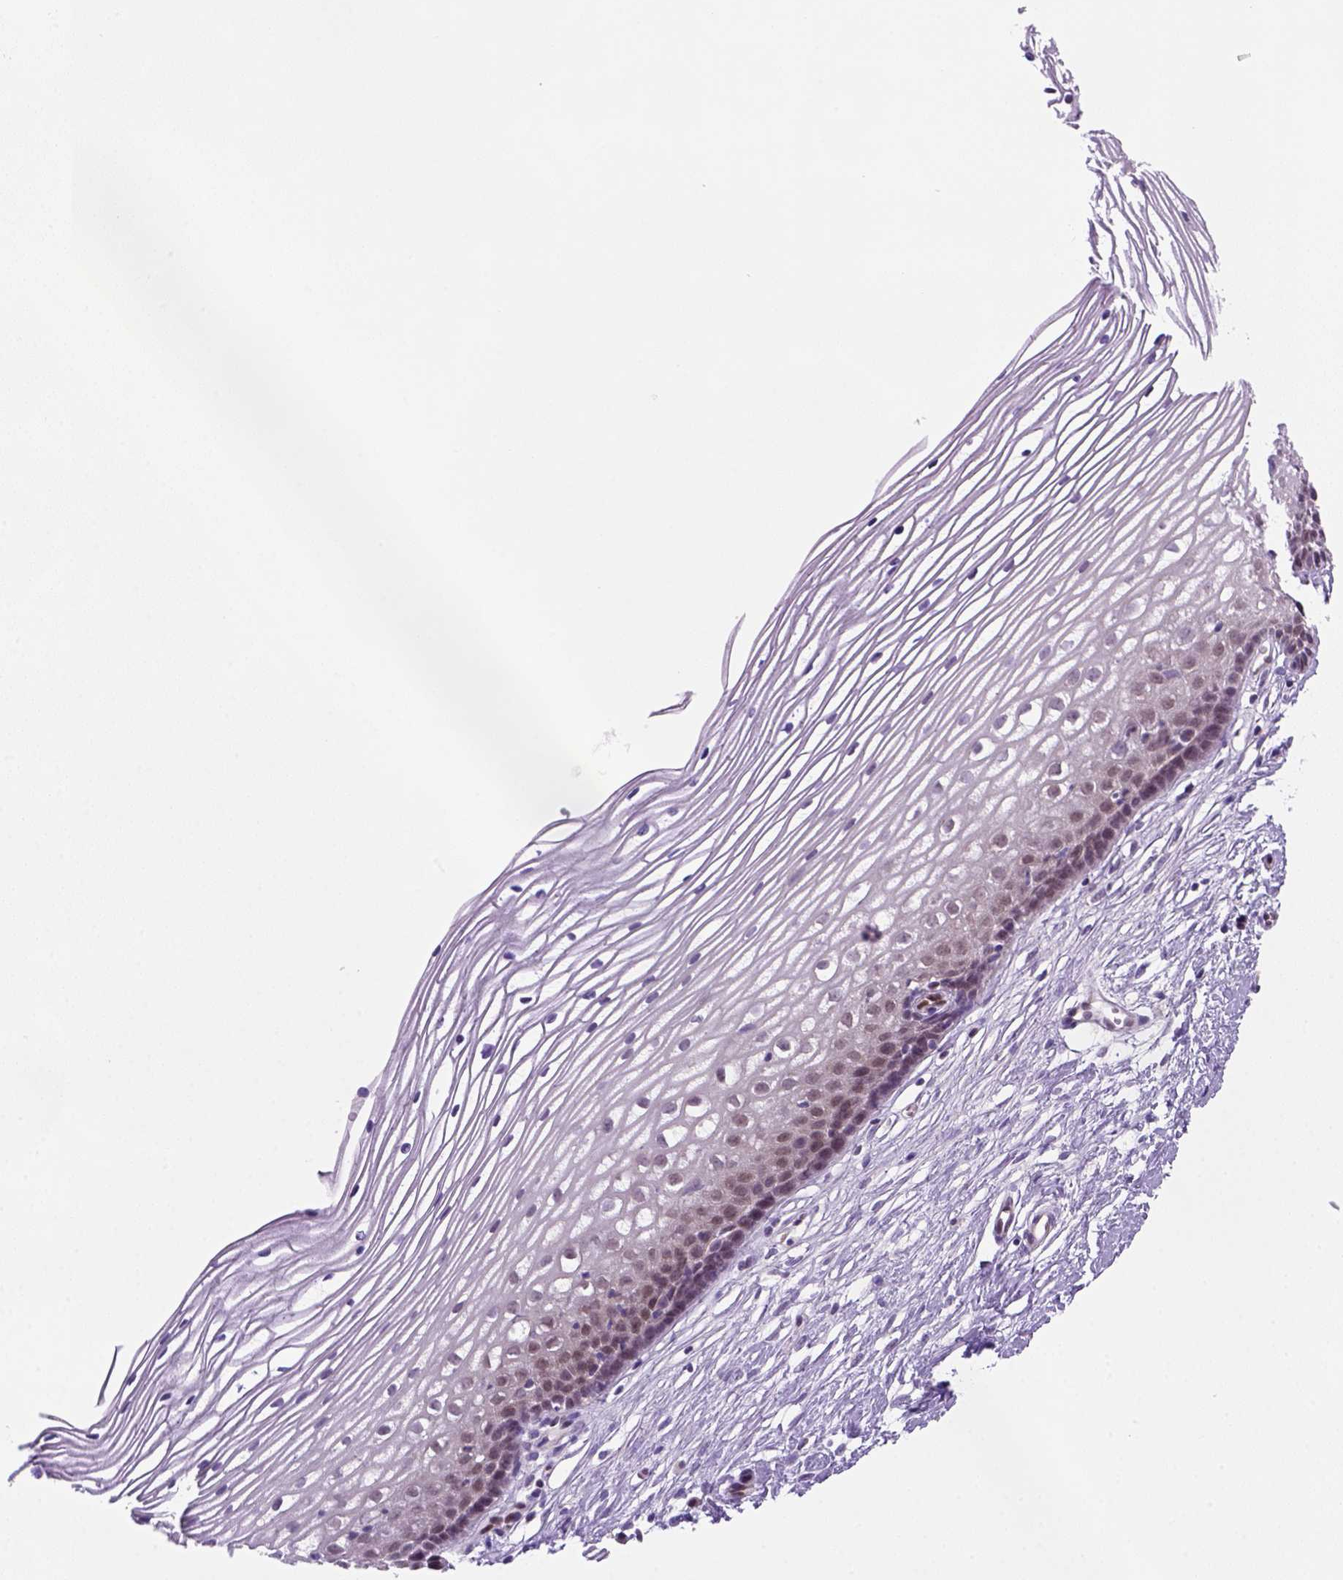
{"staining": {"intensity": "negative", "quantity": "none", "location": "none"}, "tissue": "cervix", "cell_type": "Glandular cells", "image_type": "normal", "snomed": [{"axis": "morphology", "description": "Normal tissue, NOS"}, {"axis": "topography", "description": "Cervix"}], "caption": "DAB immunohistochemical staining of normal human cervix reveals no significant expression in glandular cells. Brightfield microscopy of immunohistochemistry stained with DAB (3,3'-diaminobenzidine) (brown) and hematoxylin (blue), captured at high magnification.", "gene": "MGMT", "patient": {"sex": "female", "age": 40}}